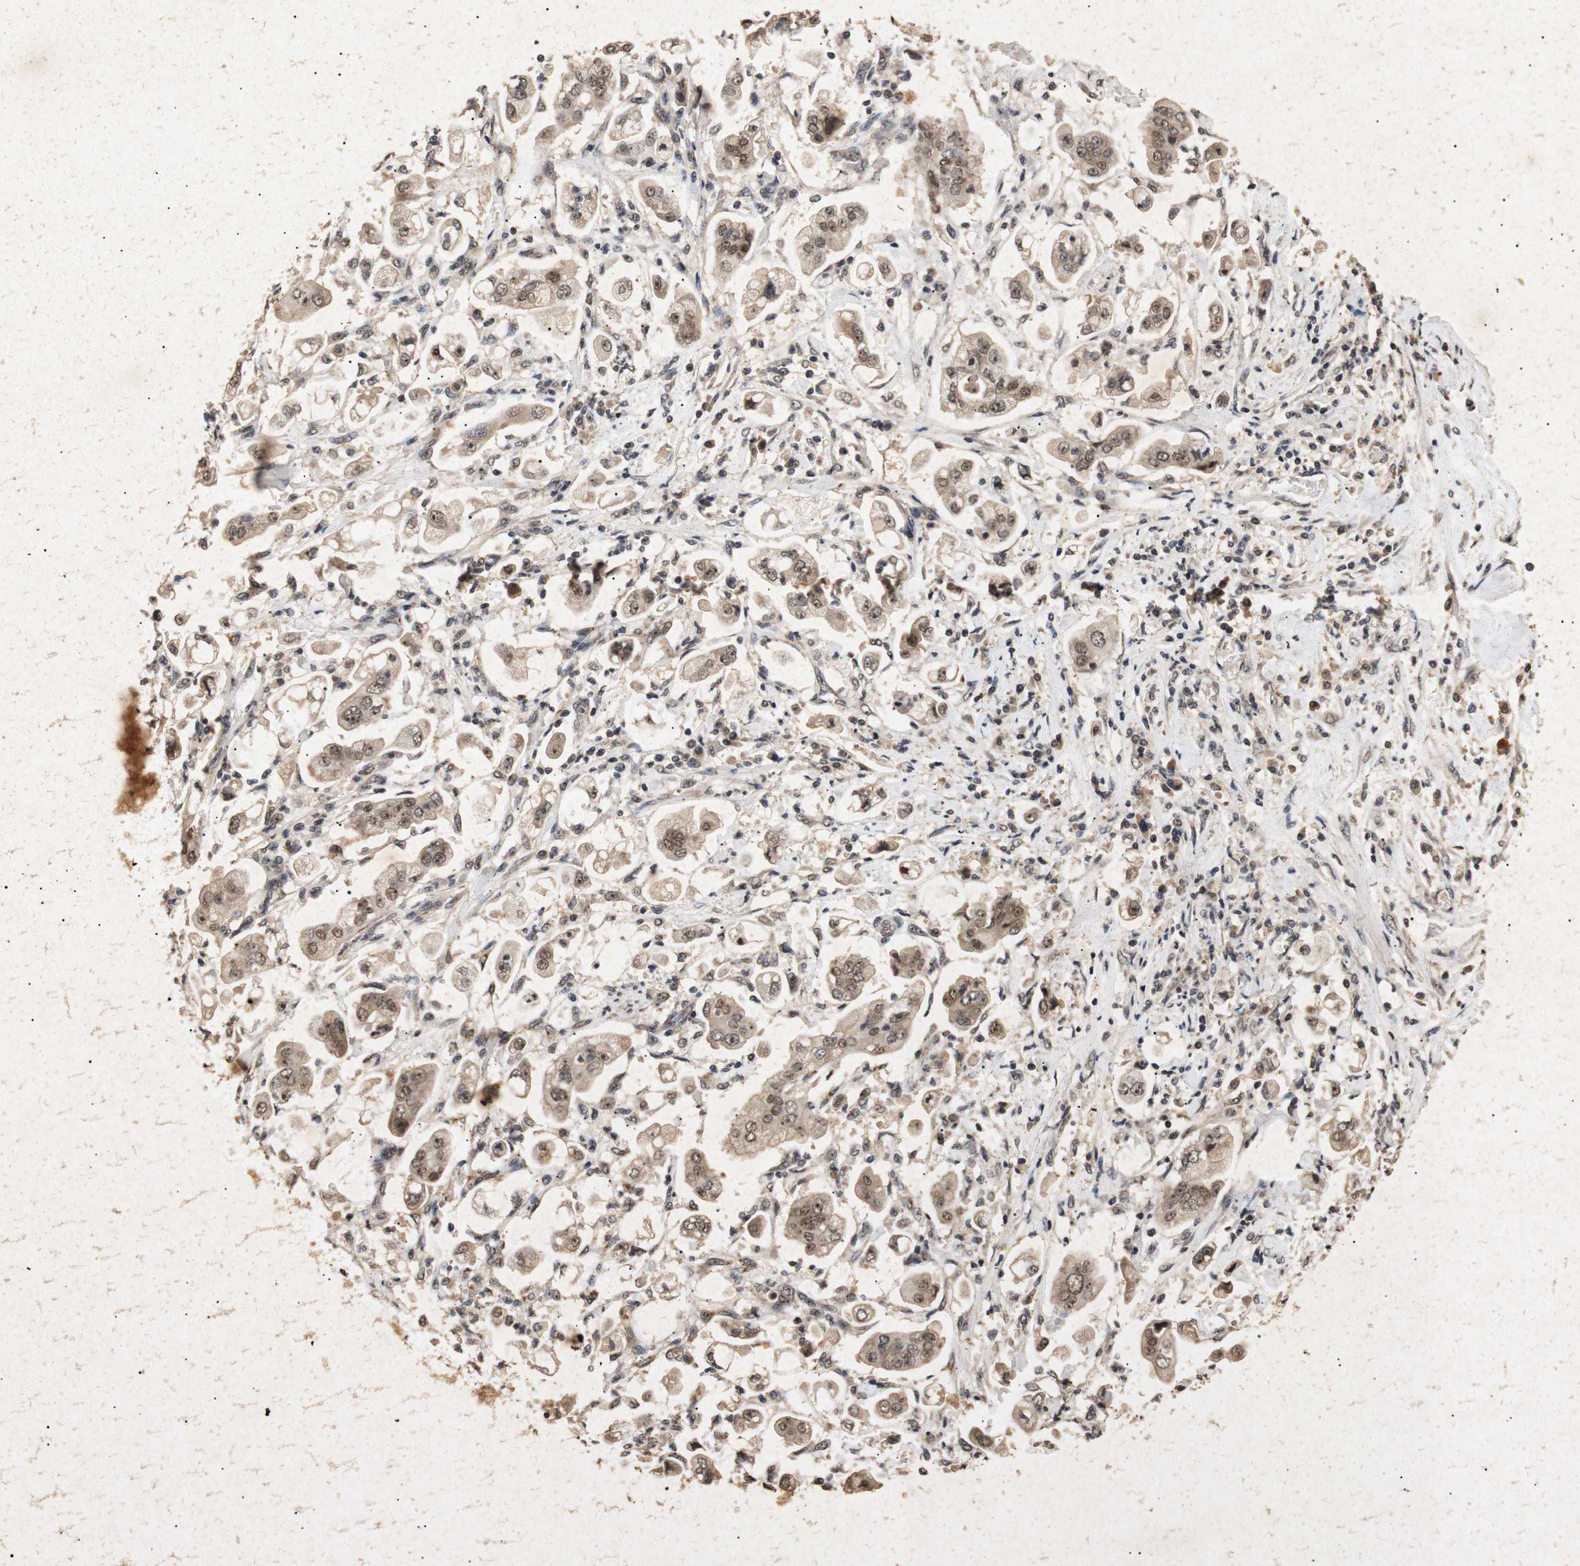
{"staining": {"intensity": "moderate", "quantity": ">75%", "location": "cytoplasmic/membranous,nuclear"}, "tissue": "stomach cancer", "cell_type": "Tumor cells", "image_type": "cancer", "snomed": [{"axis": "morphology", "description": "Adenocarcinoma, NOS"}, {"axis": "topography", "description": "Stomach"}], "caption": "Immunohistochemical staining of human adenocarcinoma (stomach) exhibits medium levels of moderate cytoplasmic/membranous and nuclear protein expression in about >75% of tumor cells.", "gene": "PARN", "patient": {"sex": "male", "age": 62}}